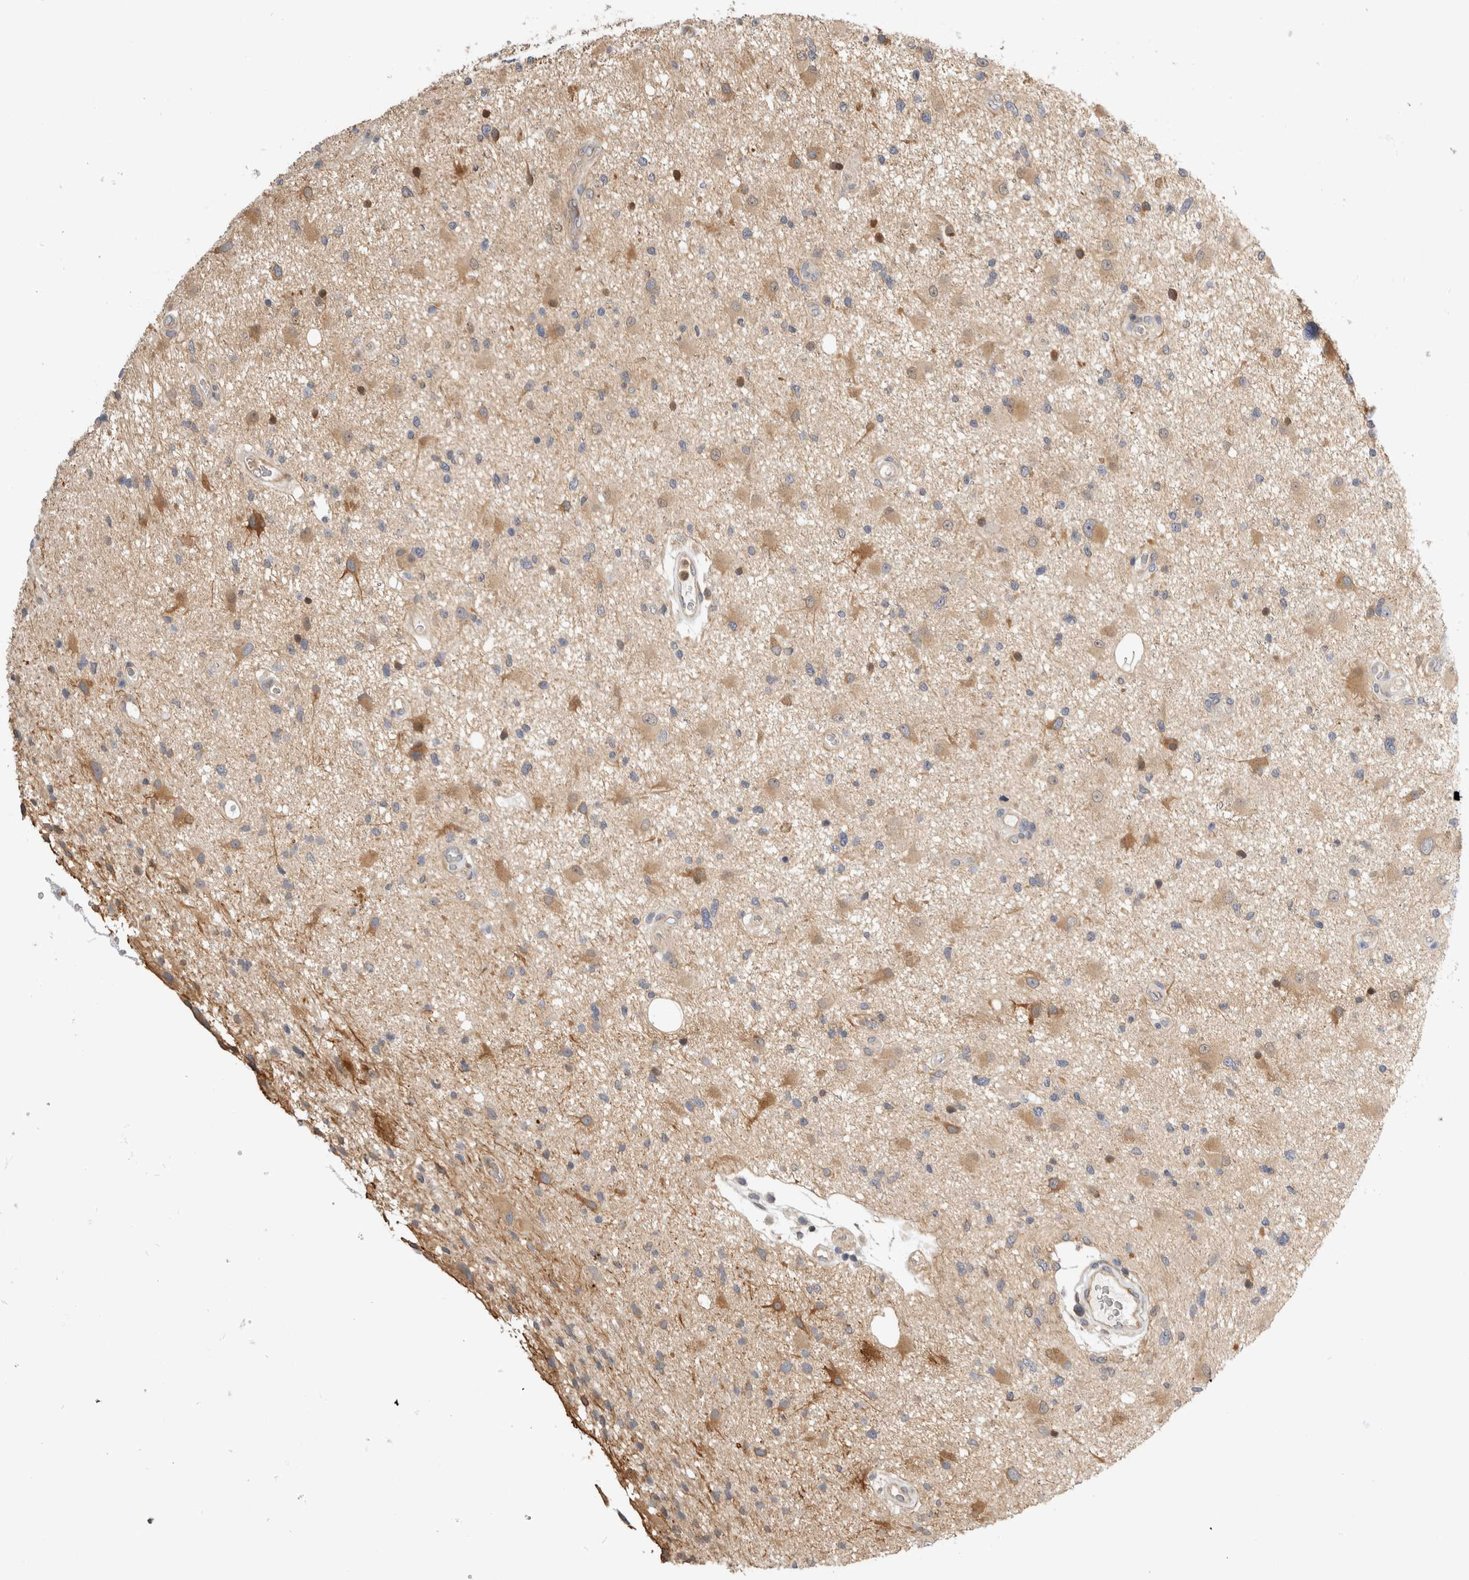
{"staining": {"intensity": "weak", "quantity": "<25%", "location": "cytoplasmic/membranous"}, "tissue": "glioma", "cell_type": "Tumor cells", "image_type": "cancer", "snomed": [{"axis": "morphology", "description": "Glioma, malignant, High grade"}, {"axis": "topography", "description": "Brain"}], "caption": "Immunohistochemistry (IHC) of human high-grade glioma (malignant) shows no expression in tumor cells. (Immunohistochemistry (IHC), brightfield microscopy, high magnification).", "gene": "PGM1", "patient": {"sex": "male", "age": 33}}